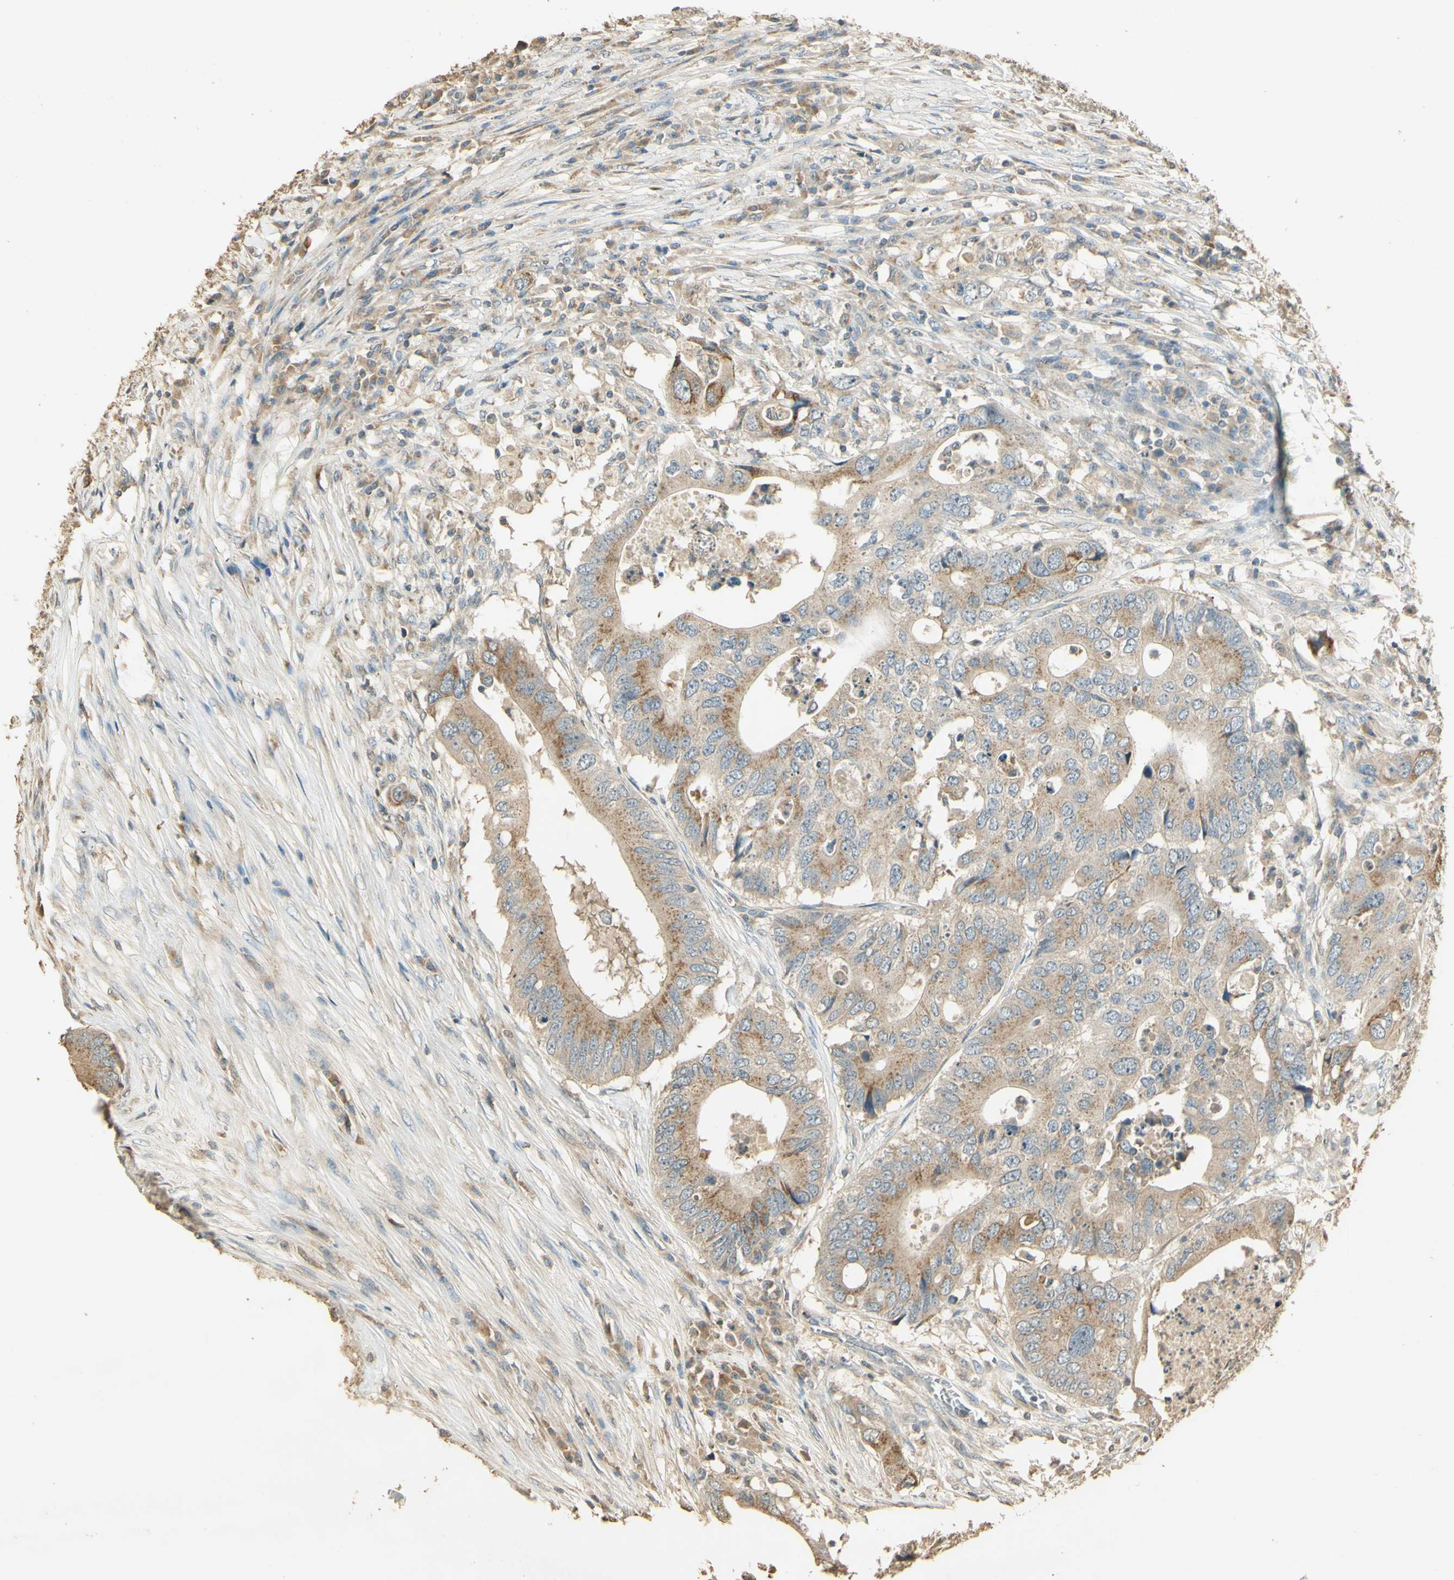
{"staining": {"intensity": "moderate", "quantity": ">75%", "location": "cytoplasmic/membranous"}, "tissue": "colorectal cancer", "cell_type": "Tumor cells", "image_type": "cancer", "snomed": [{"axis": "morphology", "description": "Adenocarcinoma, NOS"}, {"axis": "topography", "description": "Colon"}], "caption": "IHC micrograph of neoplastic tissue: human colorectal cancer (adenocarcinoma) stained using immunohistochemistry (IHC) demonstrates medium levels of moderate protein expression localized specifically in the cytoplasmic/membranous of tumor cells, appearing as a cytoplasmic/membranous brown color.", "gene": "UXS1", "patient": {"sex": "male", "age": 71}}